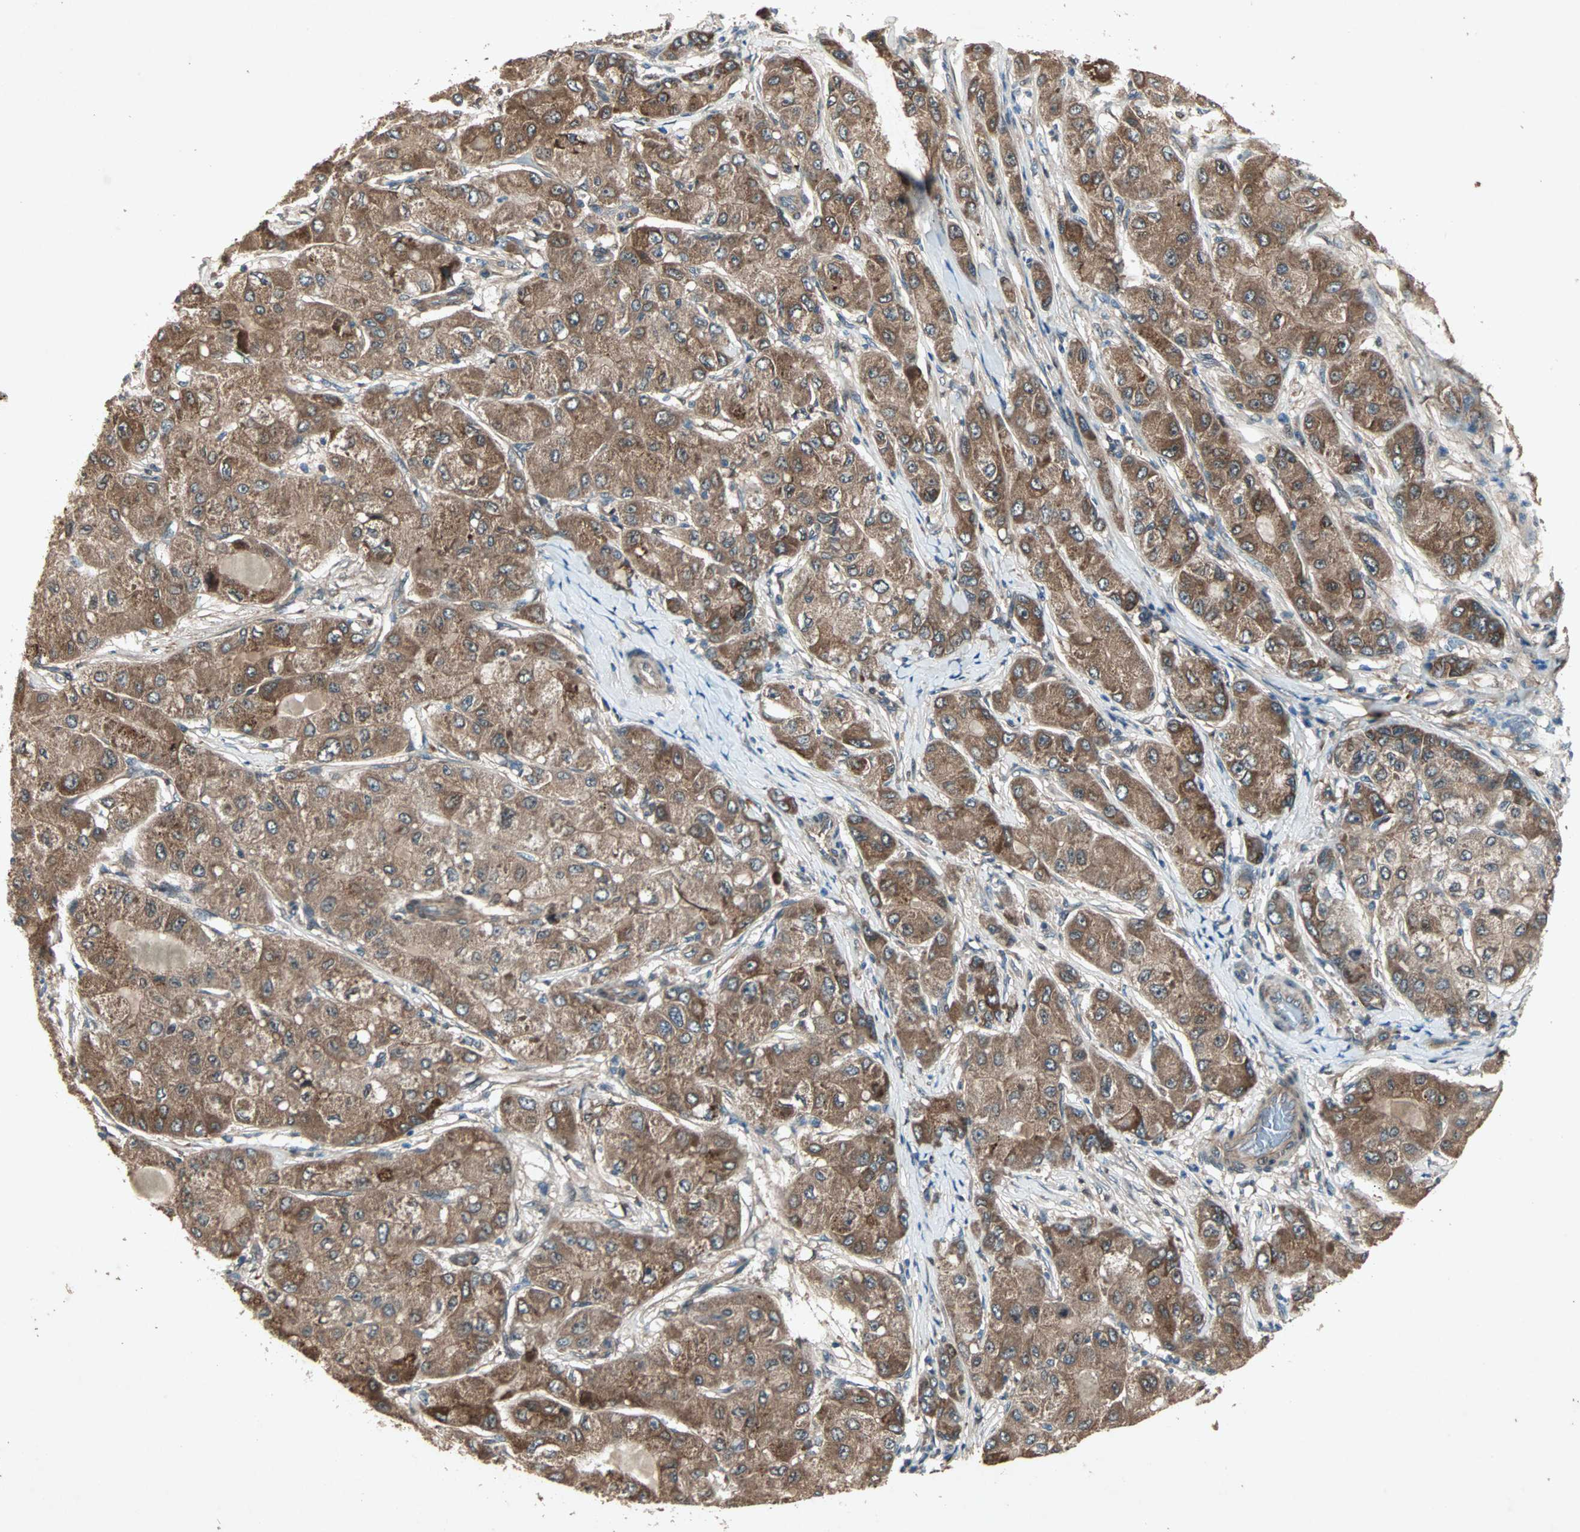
{"staining": {"intensity": "strong", "quantity": ">75%", "location": "cytoplasmic/membranous"}, "tissue": "liver cancer", "cell_type": "Tumor cells", "image_type": "cancer", "snomed": [{"axis": "morphology", "description": "Carcinoma, Hepatocellular, NOS"}, {"axis": "topography", "description": "Liver"}], "caption": "DAB (3,3'-diaminobenzidine) immunohistochemical staining of liver hepatocellular carcinoma exhibits strong cytoplasmic/membranous protein staining in about >75% of tumor cells.", "gene": "SDSL", "patient": {"sex": "male", "age": 80}}